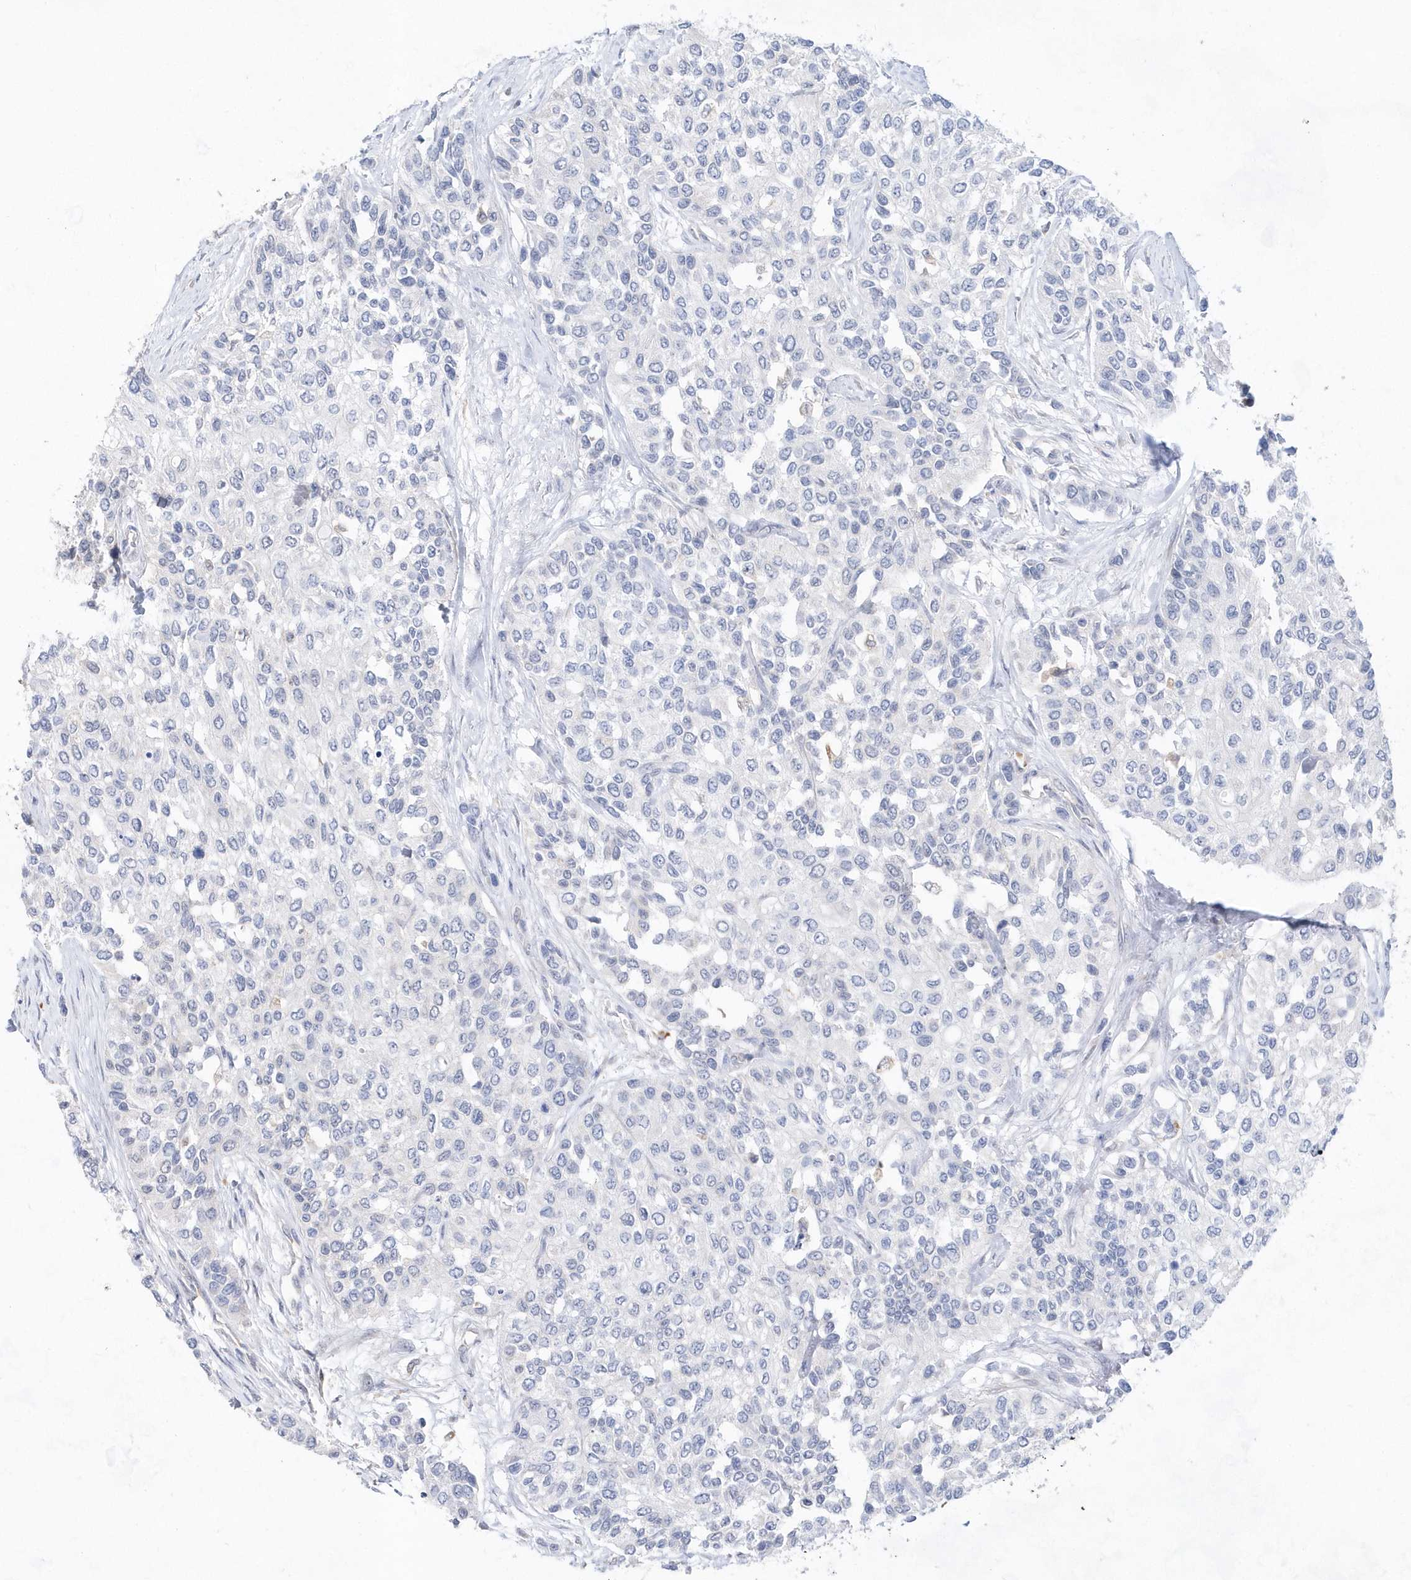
{"staining": {"intensity": "negative", "quantity": "none", "location": "none"}, "tissue": "urothelial cancer", "cell_type": "Tumor cells", "image_type": "cancer", "snomed": [{"axis": "morphology", "description": "Normal tissue, NOS"}, {"axis": "morphology", "description": "Urothelial carcinoma, High grade"}, {"axis": "topography", "description": "Vascular tissue"}, {"axis": "topography", "description": "Urinary bladder"}], "caption": "The photomicrograph displays no significant staining in tumor cells of urothelial cancer. (DAB (3,3'-diaminobenzidine) IHC visualized using brightfield microscopy, high magnification).", "gene": "BDH2", "patient": {"sex": "female", "age": 56}}